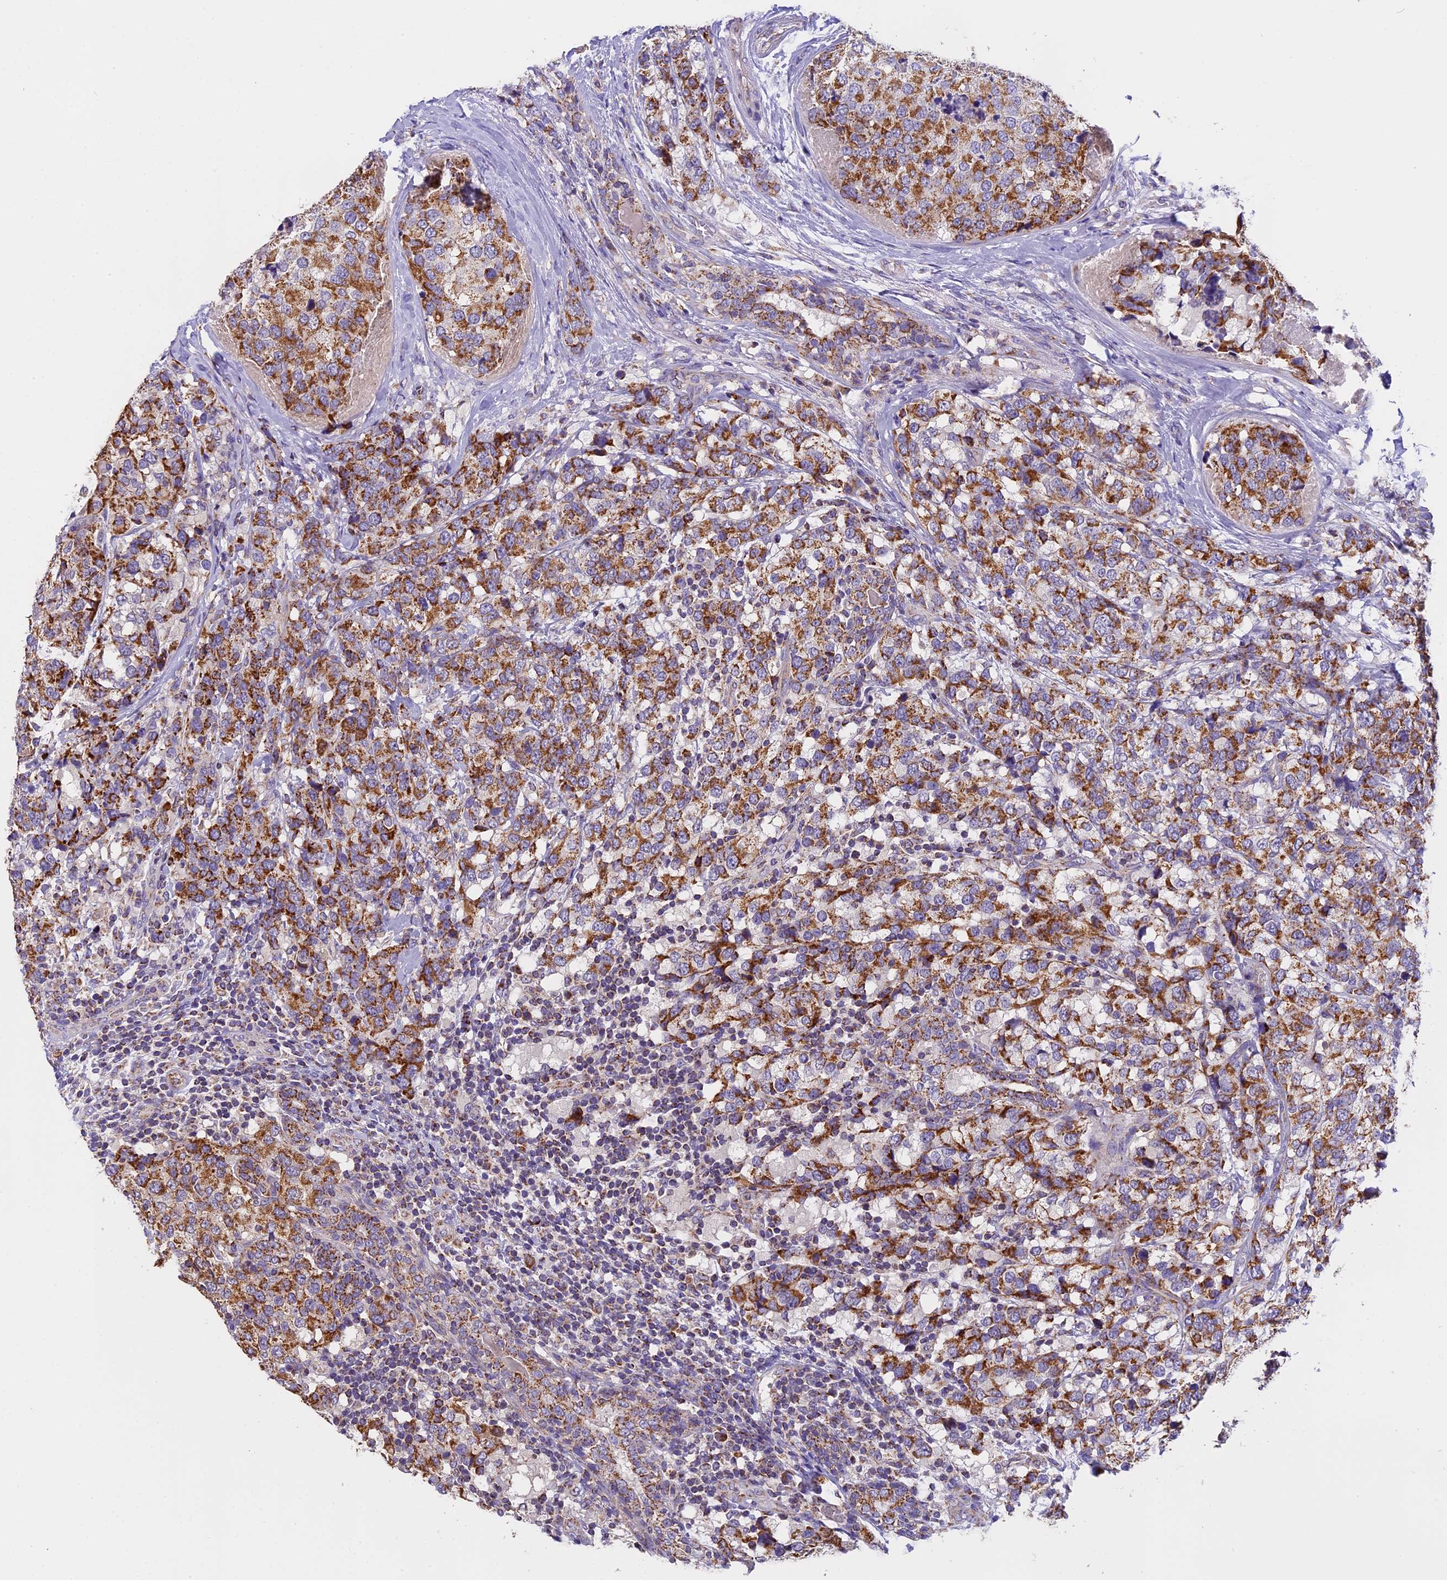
{"staining": {"intensity": "moderate", "quantity": ">75%", "location": "cytoplasmic/membranous"}, "tissue": "breast cancer", "cell_type": "Tumor cells", "image_type": "cancer", "snomed": [{"axis": "morphology", "description": "Lobular carcinoma"}, {"axis": "topography", "description": "Breast"}], "caption": "Moderate cytoplasmic/membranous protein staining is appreciated in about >75% of tumor cells in lobular carcinoma (breast). The staining is performed using DAB brown chromogen to label protein expression. The nuclei are counter-stained blue using hematoxylin.", "gene": "MGME1", "patient": {"sex": "female", "age": 59}}